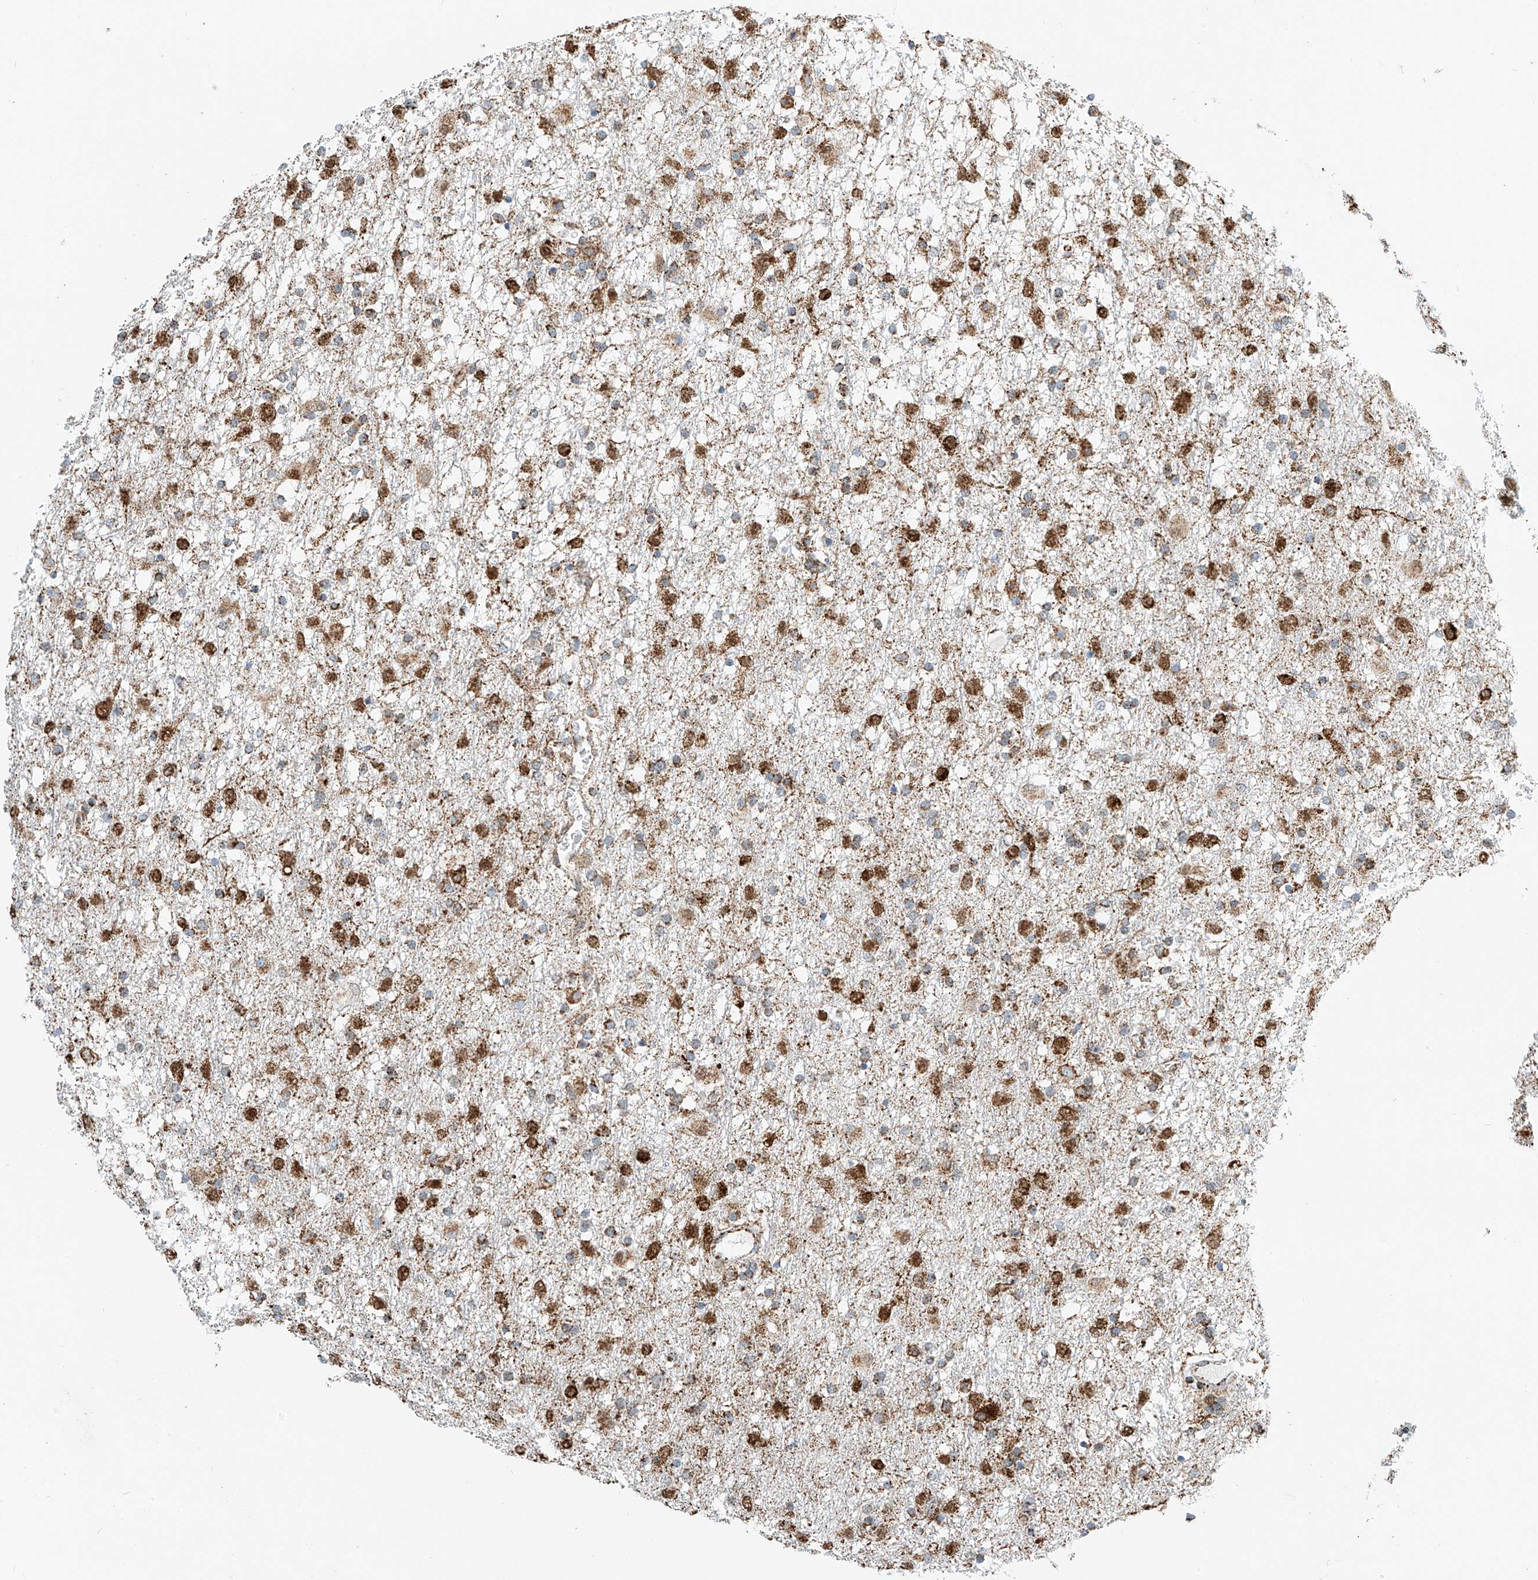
{"staining": {"intensity": "moderate", "quantity": ">75%", "location": "cytoplasmic/membranous,nuclear"}, "tissue": "glioma", "cell_type": "Tumor cells", "image_type": "cancer", "snomed": [{"axis": "morphology", "description": "Glioma, malignant, Low grade"}, {"axis": "topography", "description": "Brain"}], "caption": "The immunohistochemical stain highlights moderate cytoplasmic/membranous and nuclear expression in tumor cells of glioma tissue.", "gene": "PPA2", "patient": {"sex": "male", "age": 65}}